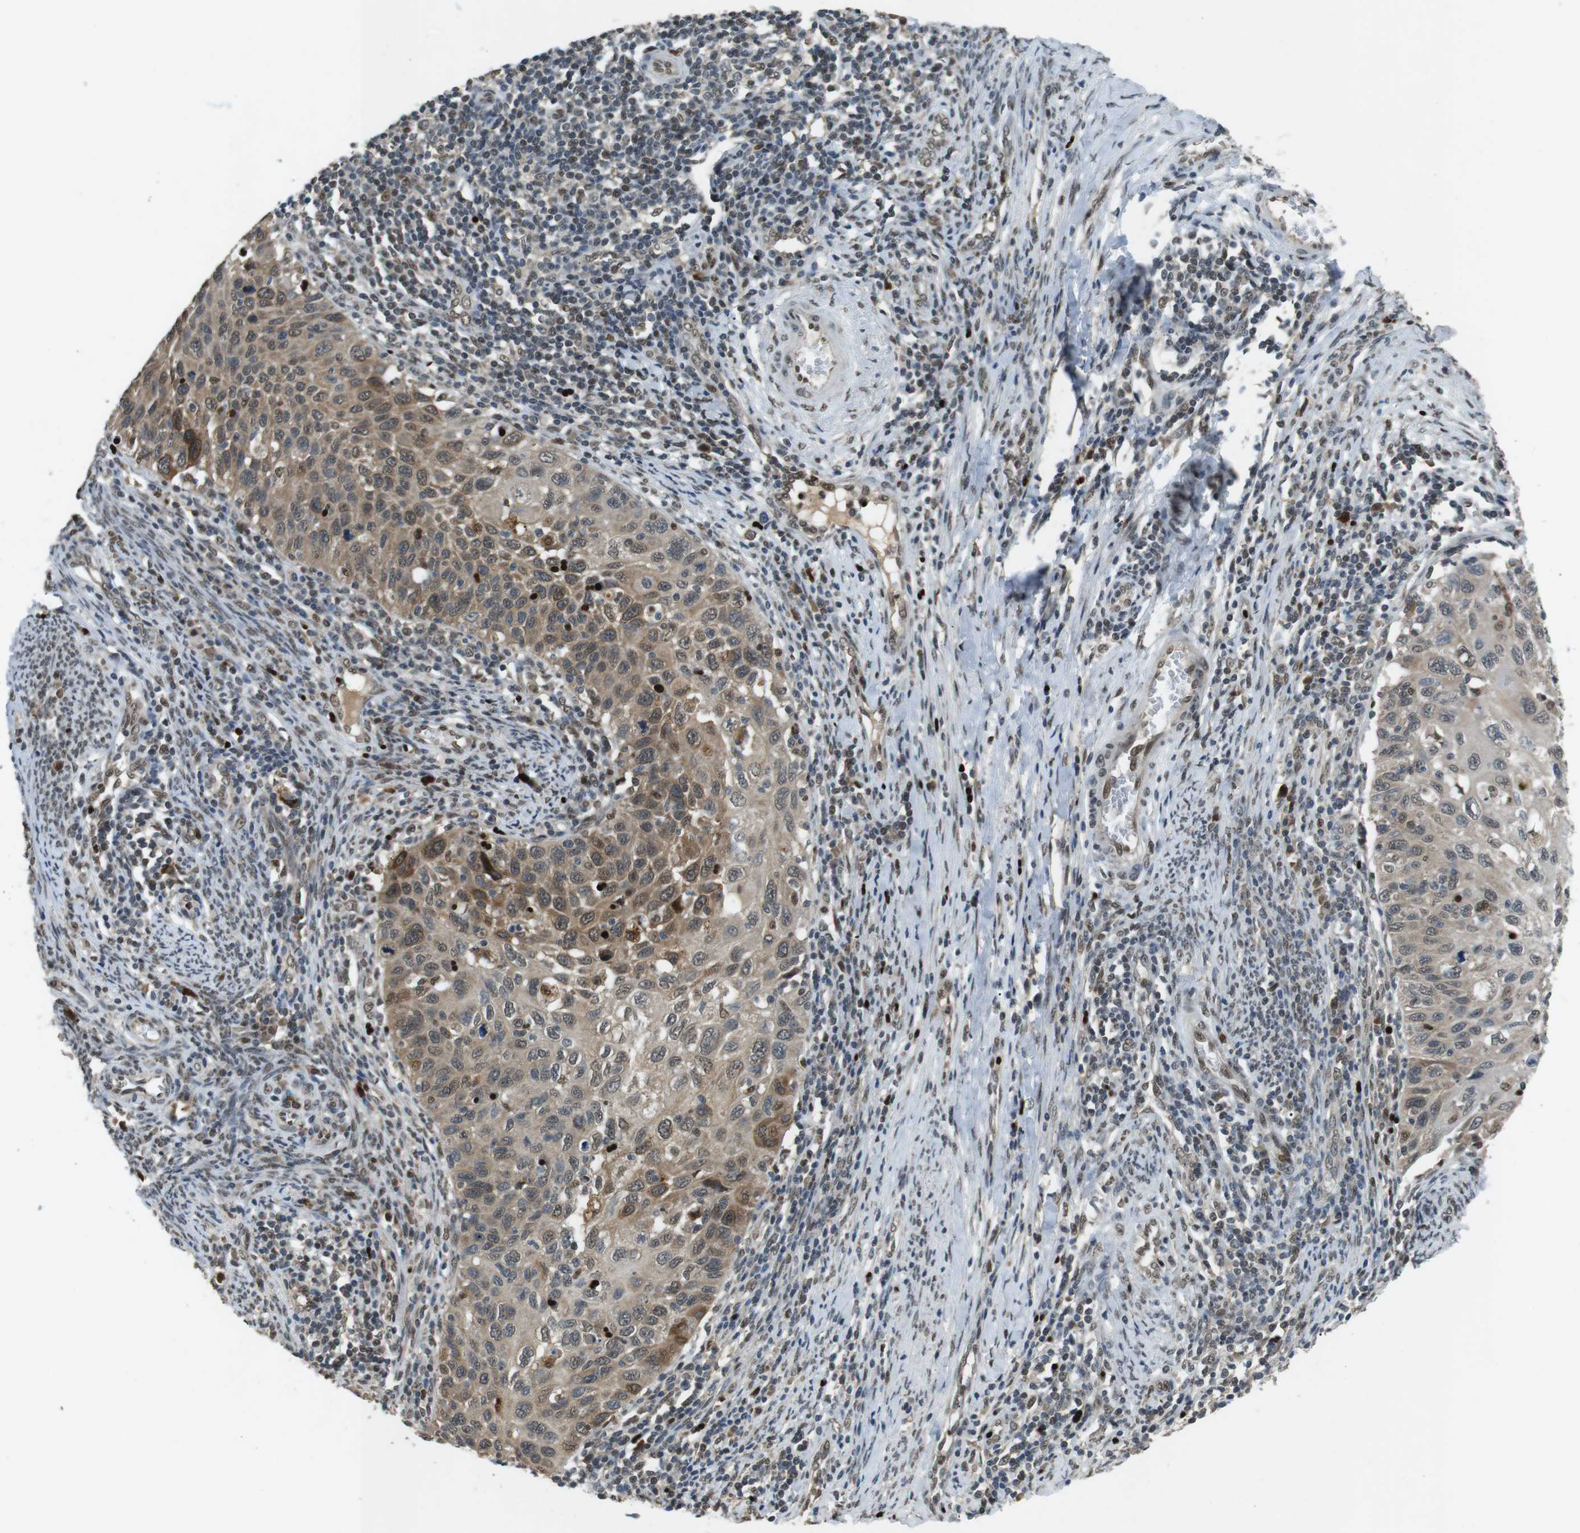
{"staining": {"intensity": "moderate", "quantity": ">75%", "location": "cytoplasmic/membranous,nuclear"}, "tissue": "cervical cancer", "cell_type": "Tumor cells", "image_type": "cancer", "snomed": [{"axis": "morphology", "description": "Squamous cell carcinoma, NOS"}, {"axis": "topography", "description": "Cervix"}], "caption": "Protein expression by IHC exhibits moderate cytoplasmic/membranous and nuclear expression in approximately >75% of tumor cells in squamous cell carcinoma (cervical).", "gene": "ORAI3", "patient": {"sex": "female", "age": 70}}